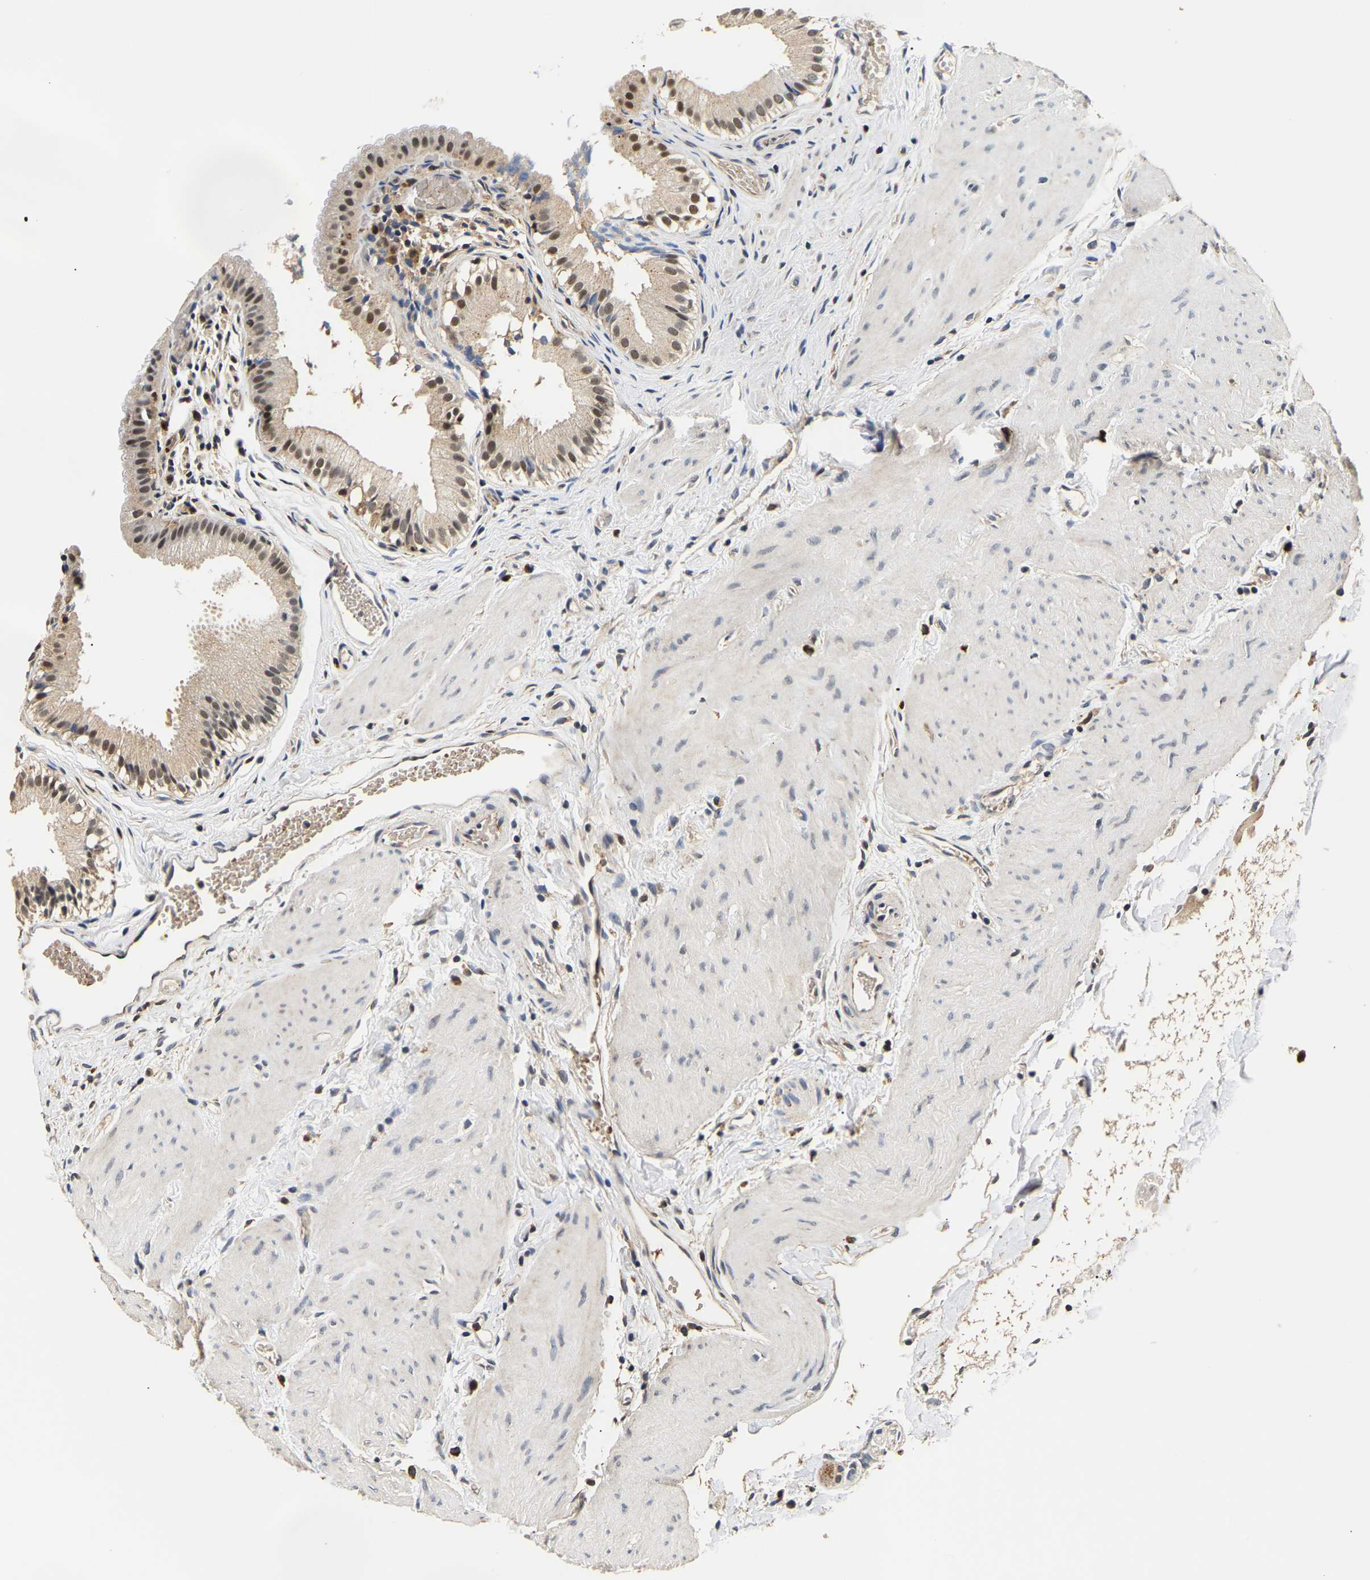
{"staining": {"intensity": "moderate", "quantity": "25%-75%", "location": "nuclear"}, "tissue": "gallbladder", "cell_type": "Glandular cells", "image_type": "normal", "snomed": [{"axis": "morphology", "description": "Normal tissue, NOS"}, {"axis": "topography", "description": "Gallbladder"}], "caption": "This is a micrograph of immunohistochemistry staining of benign gallbladder, which shows moderate positivity in the nuclear of glandular cells.", "gene": "SMU1", "patient": {"sex": "female", "age": 26}}